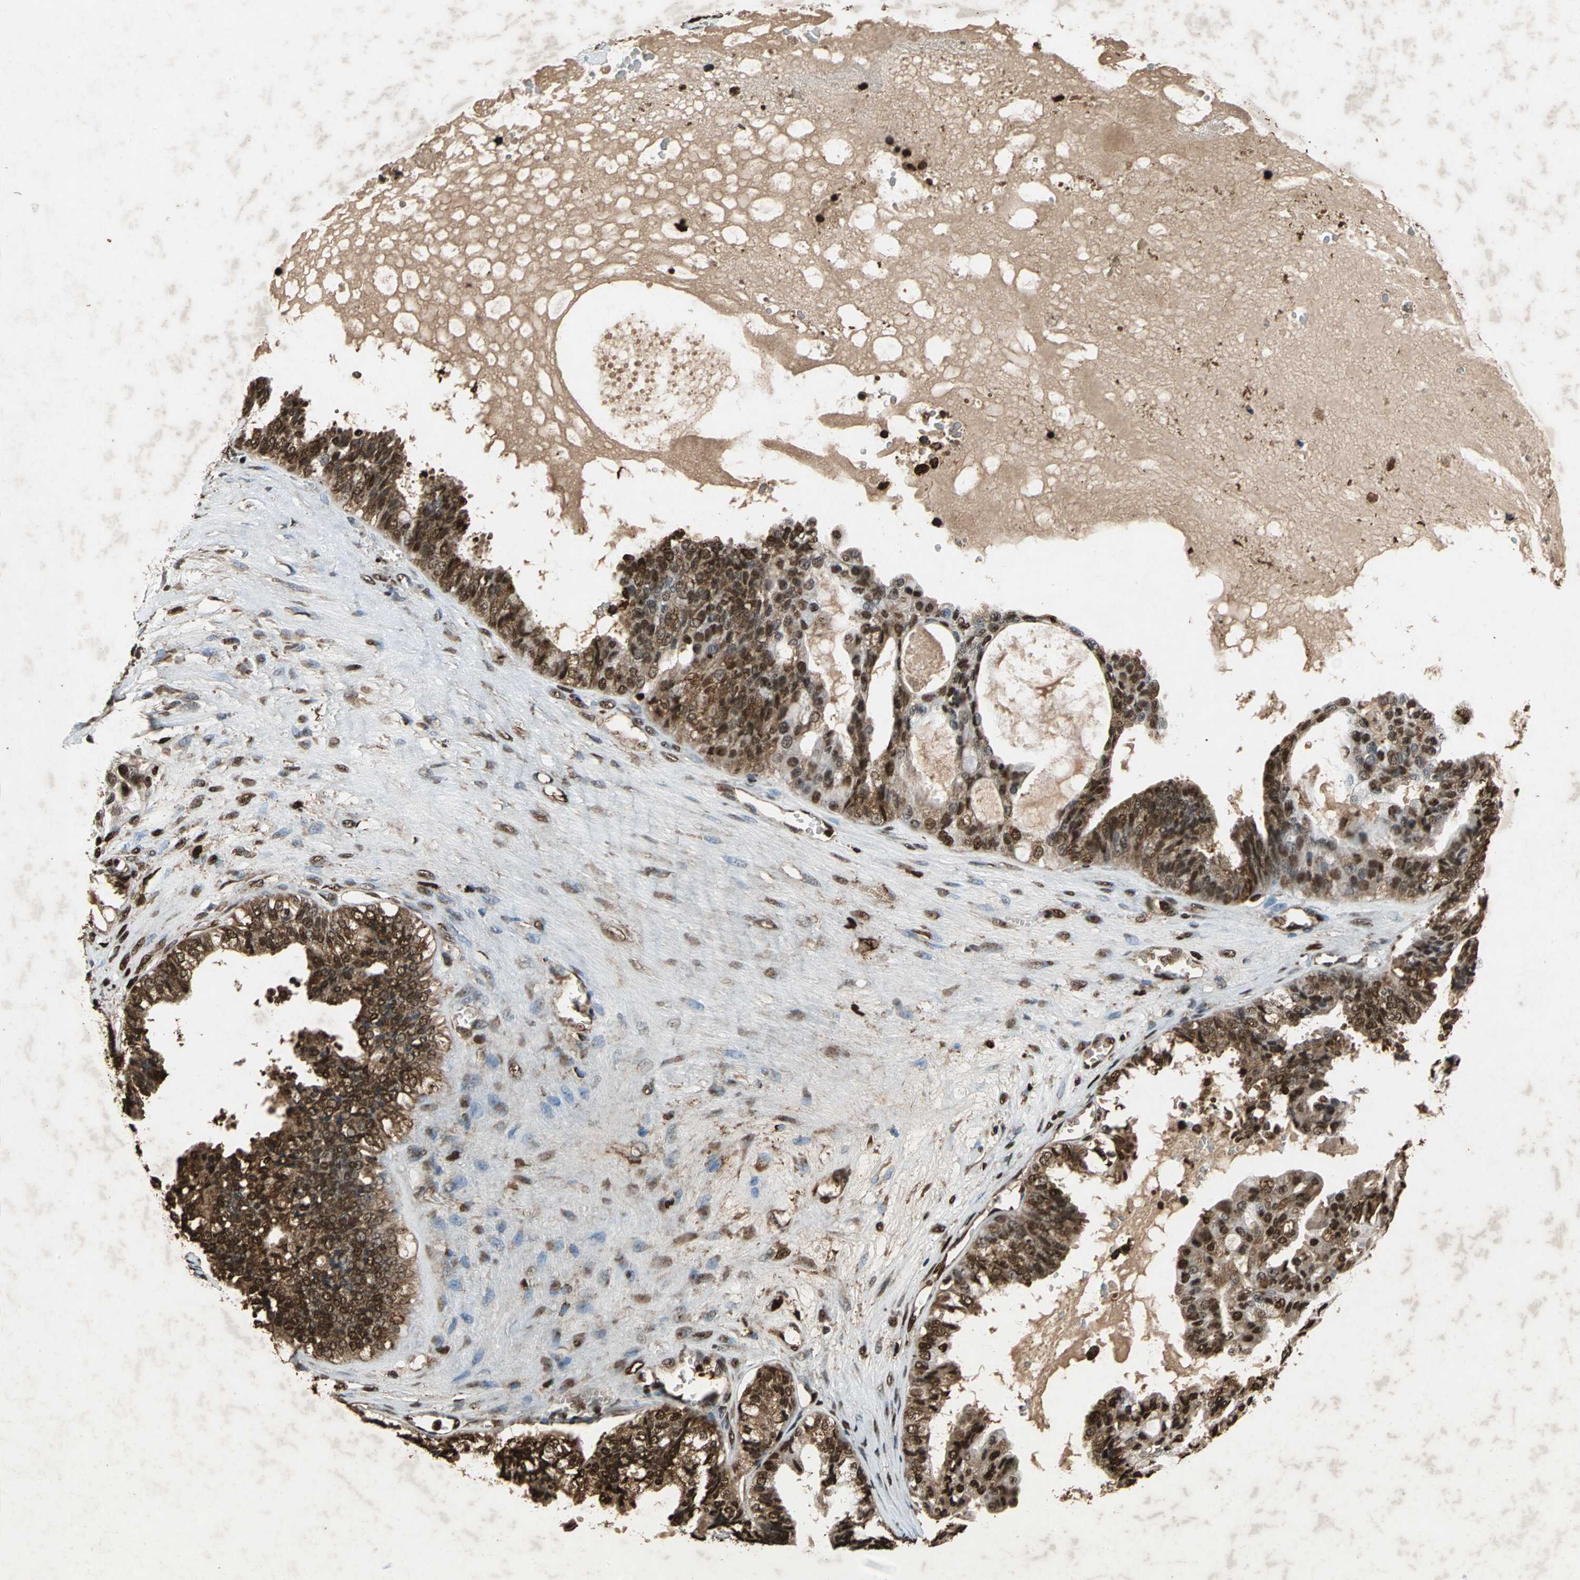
{"staining": {"intensity": "strong", "quantity": ">75%", "location": "cytoplasmic/membranous,nuclear"}, "tissue": "ovarian cancer", "cell_type": "Tumor cells", "image_type": "cancer", "snomed": [{"axis": "morphology", "description": "Carcinoma, NOS"}, {"axis": "morphology", "description": "Carcinoma, endometroid"}, {"axis": "topography", "description": "Ovary"}], "caption": "A micrograph of ovarian endometroid carcinoma stained for a protein displays strong cytoplasmic/membranous and nuclear brown staining in tumor cells.", "gene": "ANP32A", "patient": {"sex": "female", "age": 50}}